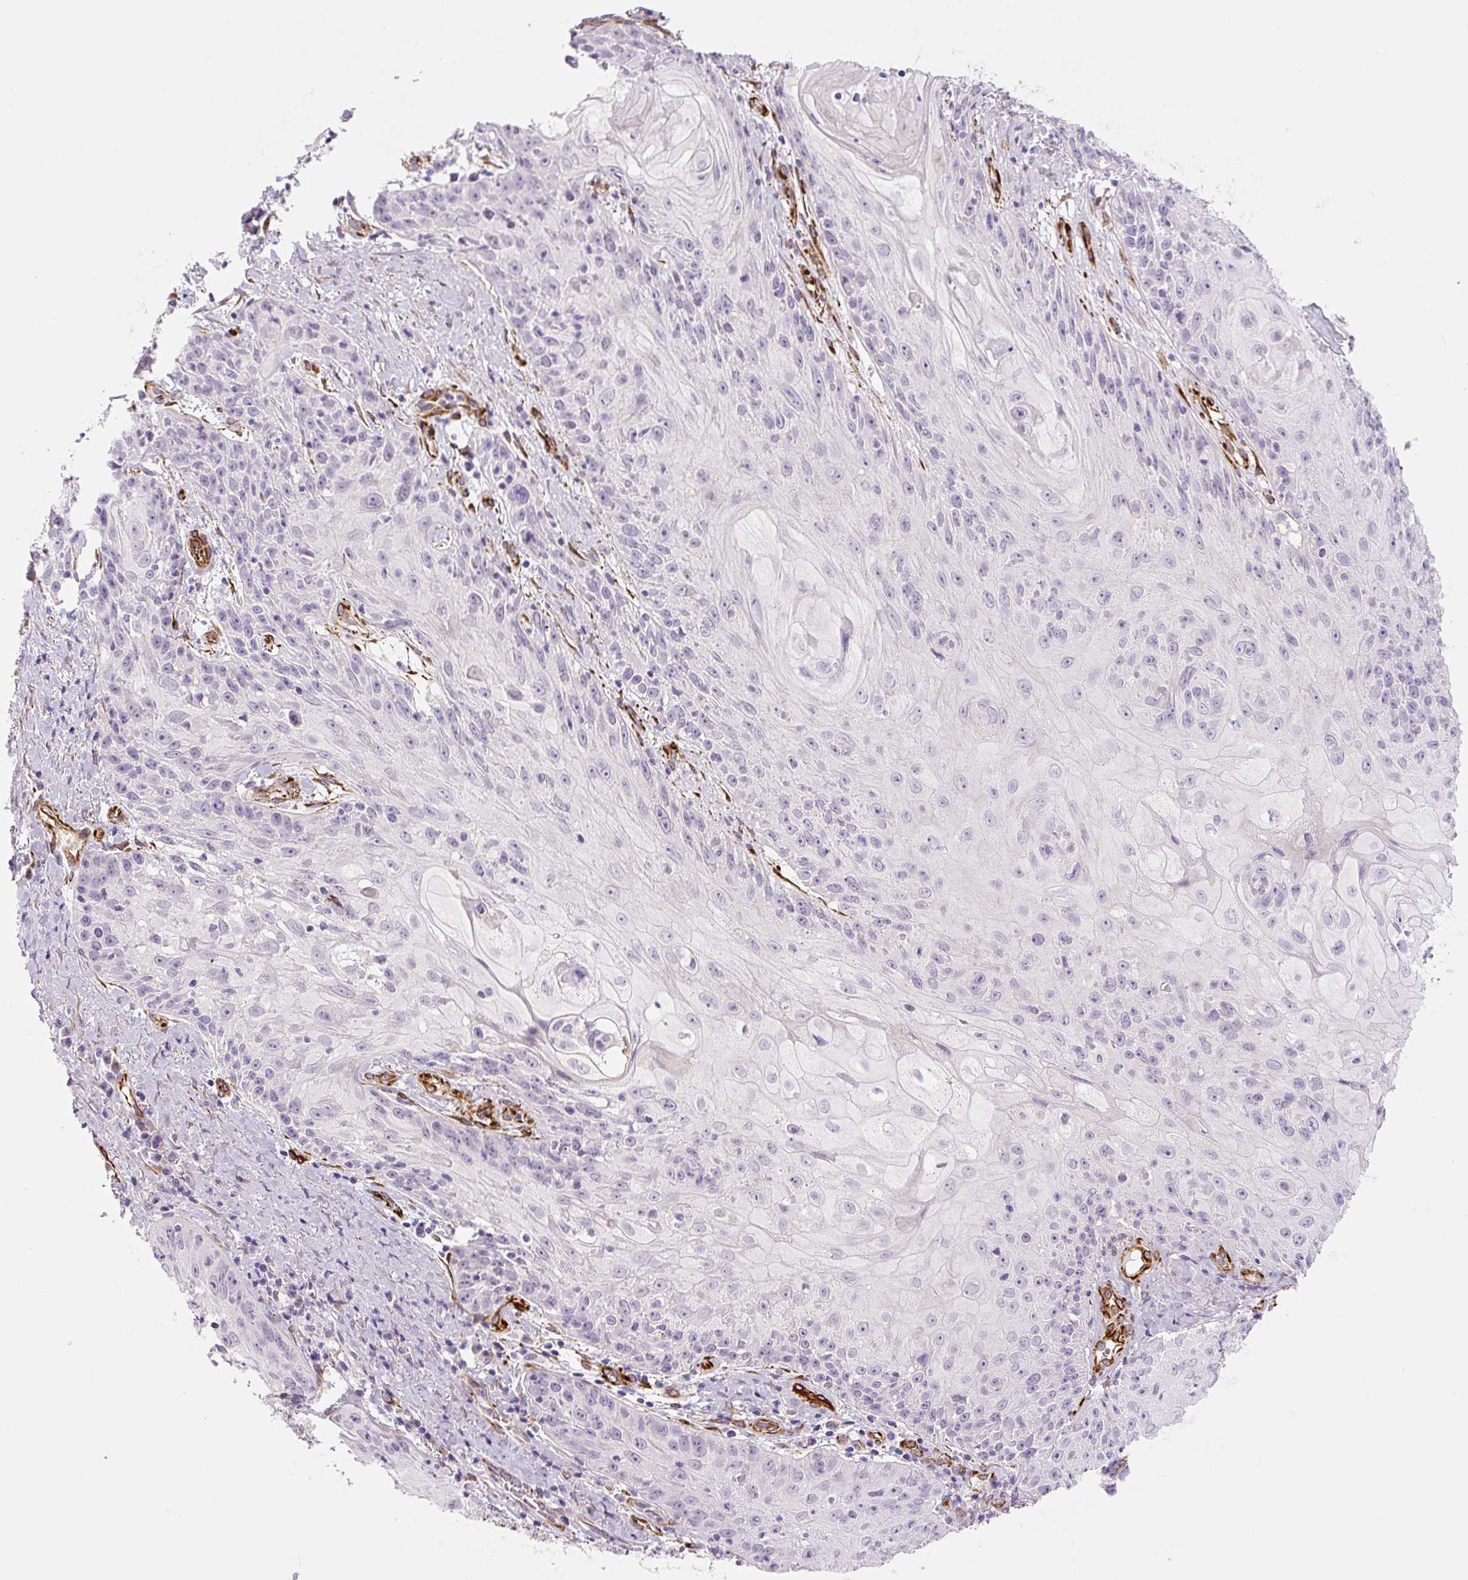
{"staining": {"intensity": "negative", "quantity": "none", "location": "none"}, "tissue": "skin cancer", "cell_type": "Tumor cells", "image_type": "cancer", "snomed": [{"axis": "morphology", "description": "Squamous cell carcinoma, NOS"}, {"axis": "topography", "description": "Skin"}, {"axis": "topography", "description": "Vulva"}], "caption": "Immunohistochemical staining of skin cancer shows no significant positivity in tumor cells.", "gene": "NES", "patient": {"sex": "female", "age": 76}}